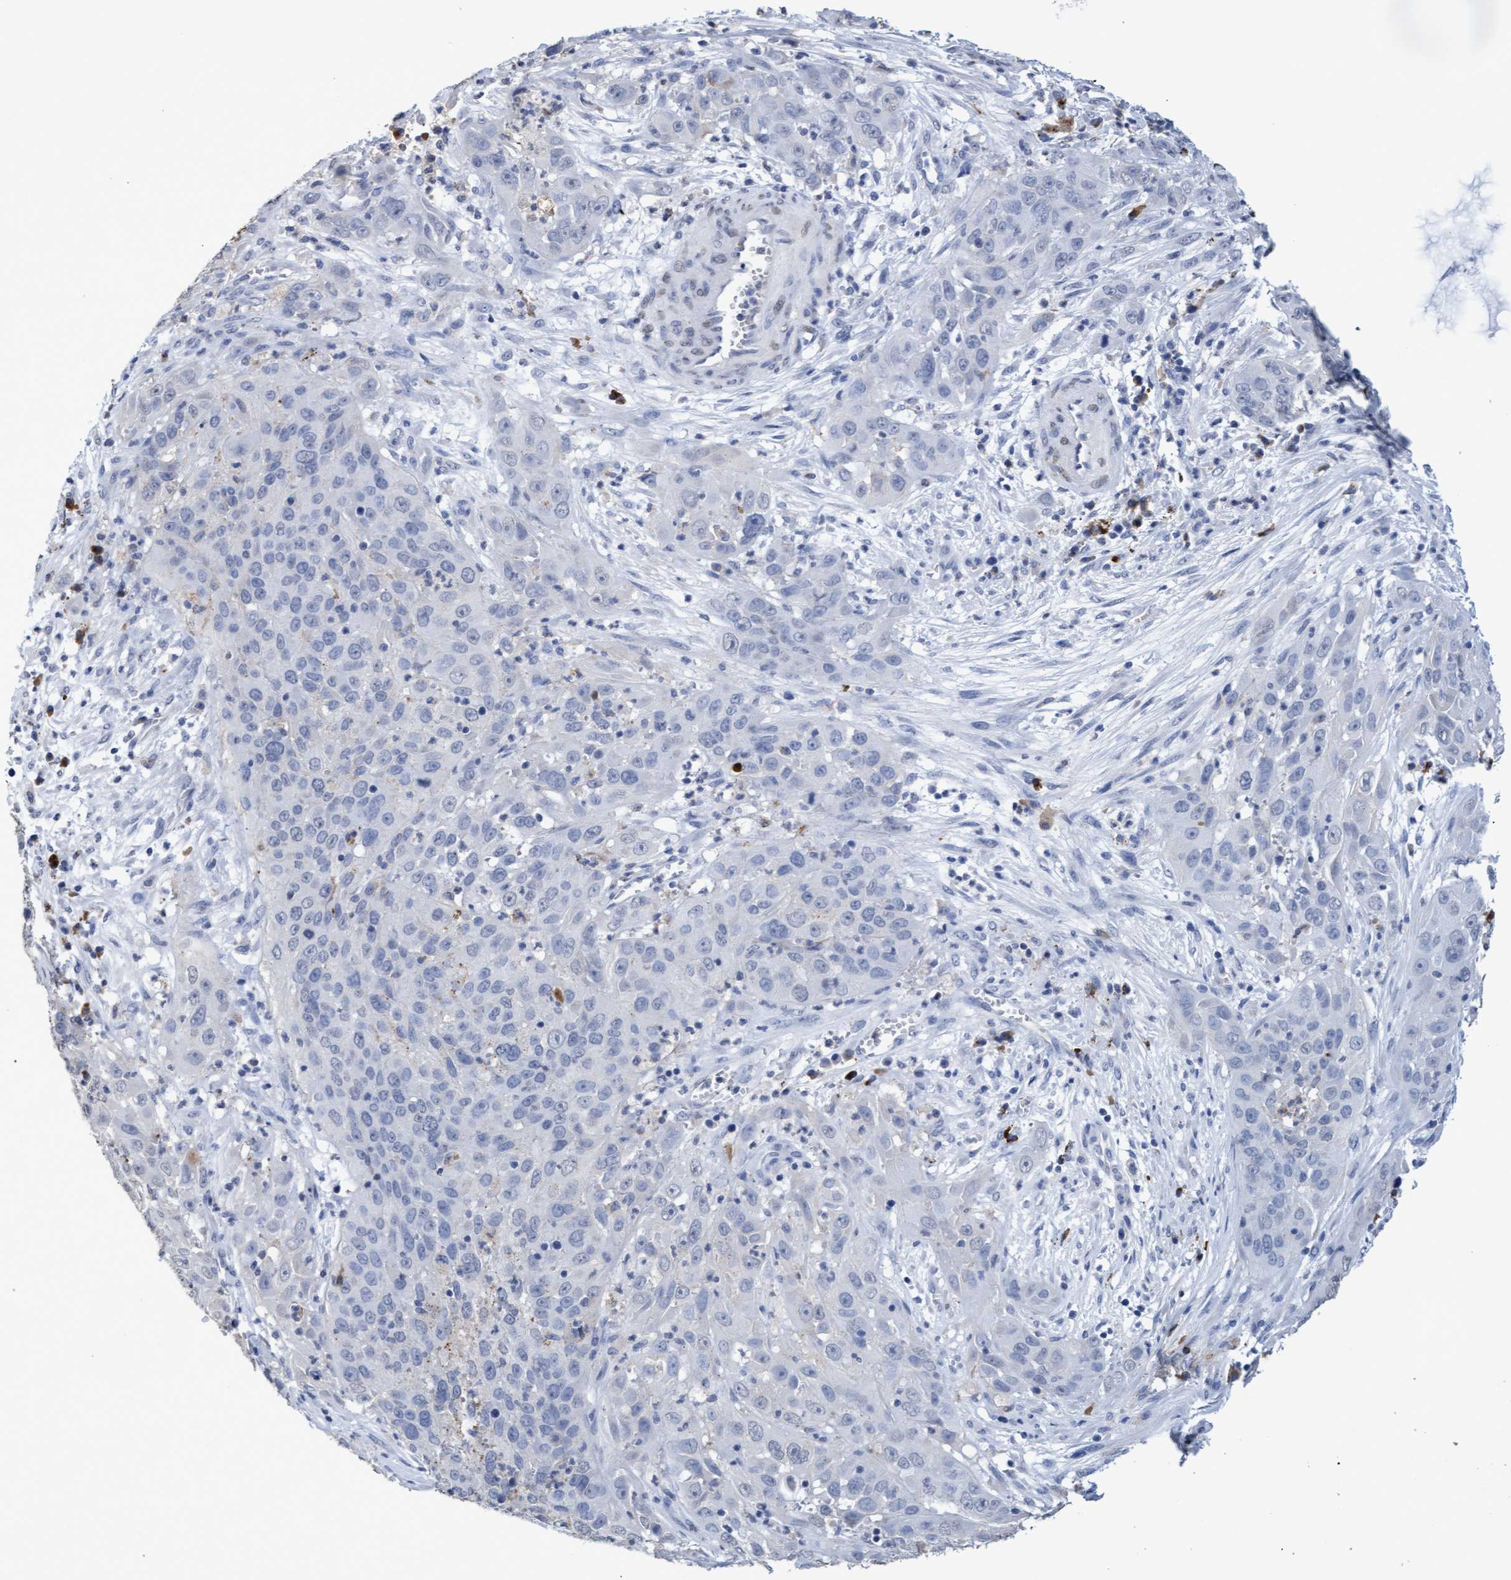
{"staining": {"intensity": "negative", "quantity": "none", "location": "none"}, "tissue": "cervical cancer", "cell_type": "Tumor cells", "image_type": "cancer", "snomed": [{"axis": "morphology", "description": "Squamous cell carcinoma, NOS"}, {"axis": "topography", "description": "Cervix"}], "caption": "IHC of squamous cell carcinoma (cervical) demonstrates no expression in tumor cells. Brightfield microscopy of IHC stained with DAB (brown) and hematoxylin (blue), captured at high magnification.", "gene": "GPR39", "patient": {"sex": "female", "age": 32}}